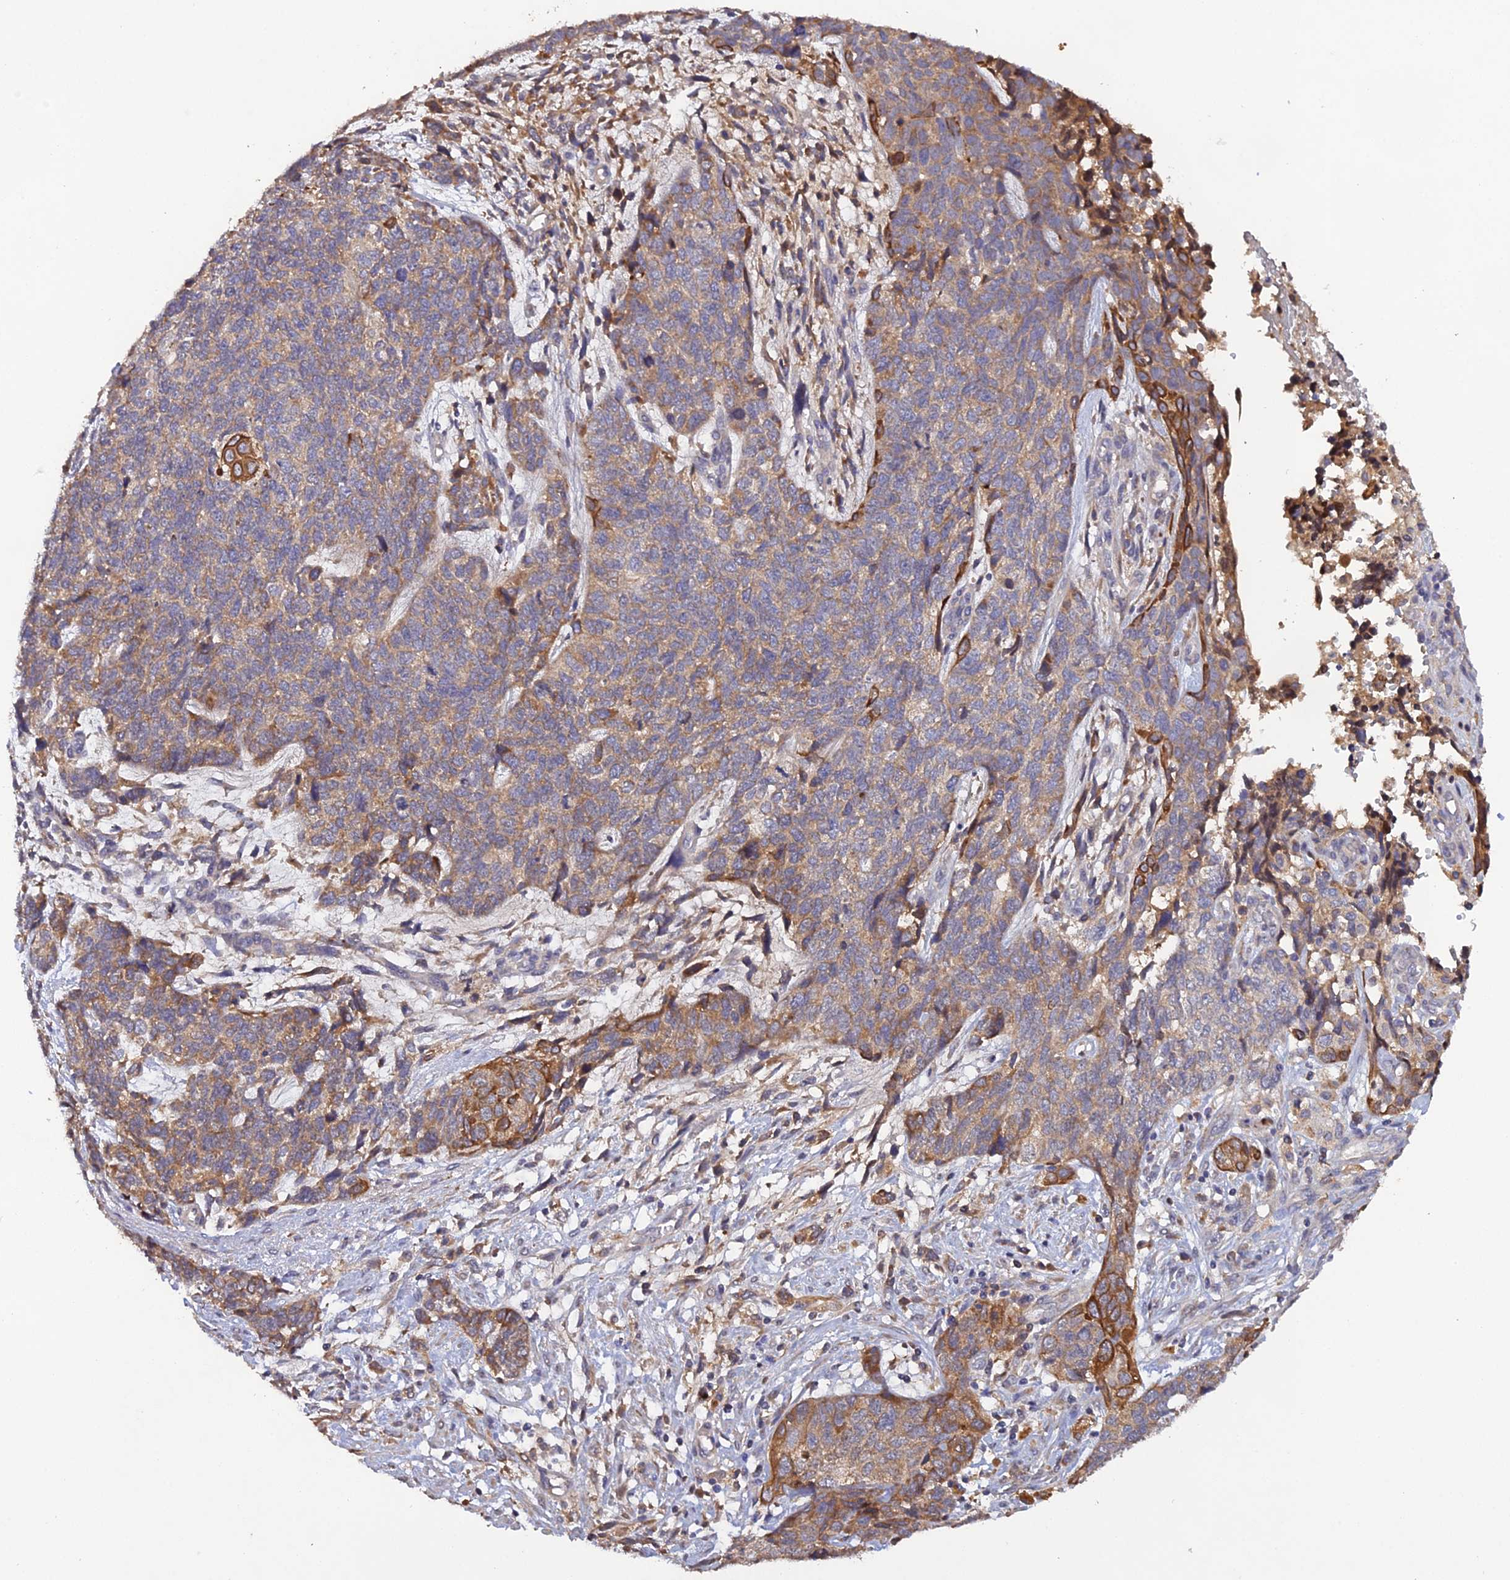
{"staining": {"intensity": "weak", "quantity": ">75%", "location": "cytoplasmic/membranous"}, "tissue": "cervical cancer", "cell_type": "Tumor cells", "image_type": "cancer", "snomed": [{"axis": "morphology", "description": "Squamous cell carcinoma, NOS"}, {"axis": "topography", "description": "Cervix"}], "caption": "Cervical squamous cell carcinoma was stained to show a protein in brown. There is low levels of weak cytoplasmic/membranous positivity in approximately >75% of tumor cells. (Brightfield microscopy of DAB IHC at high magnification).", "gene": "SLC39A13", "patient": {"sex": "female", "age": 63}}